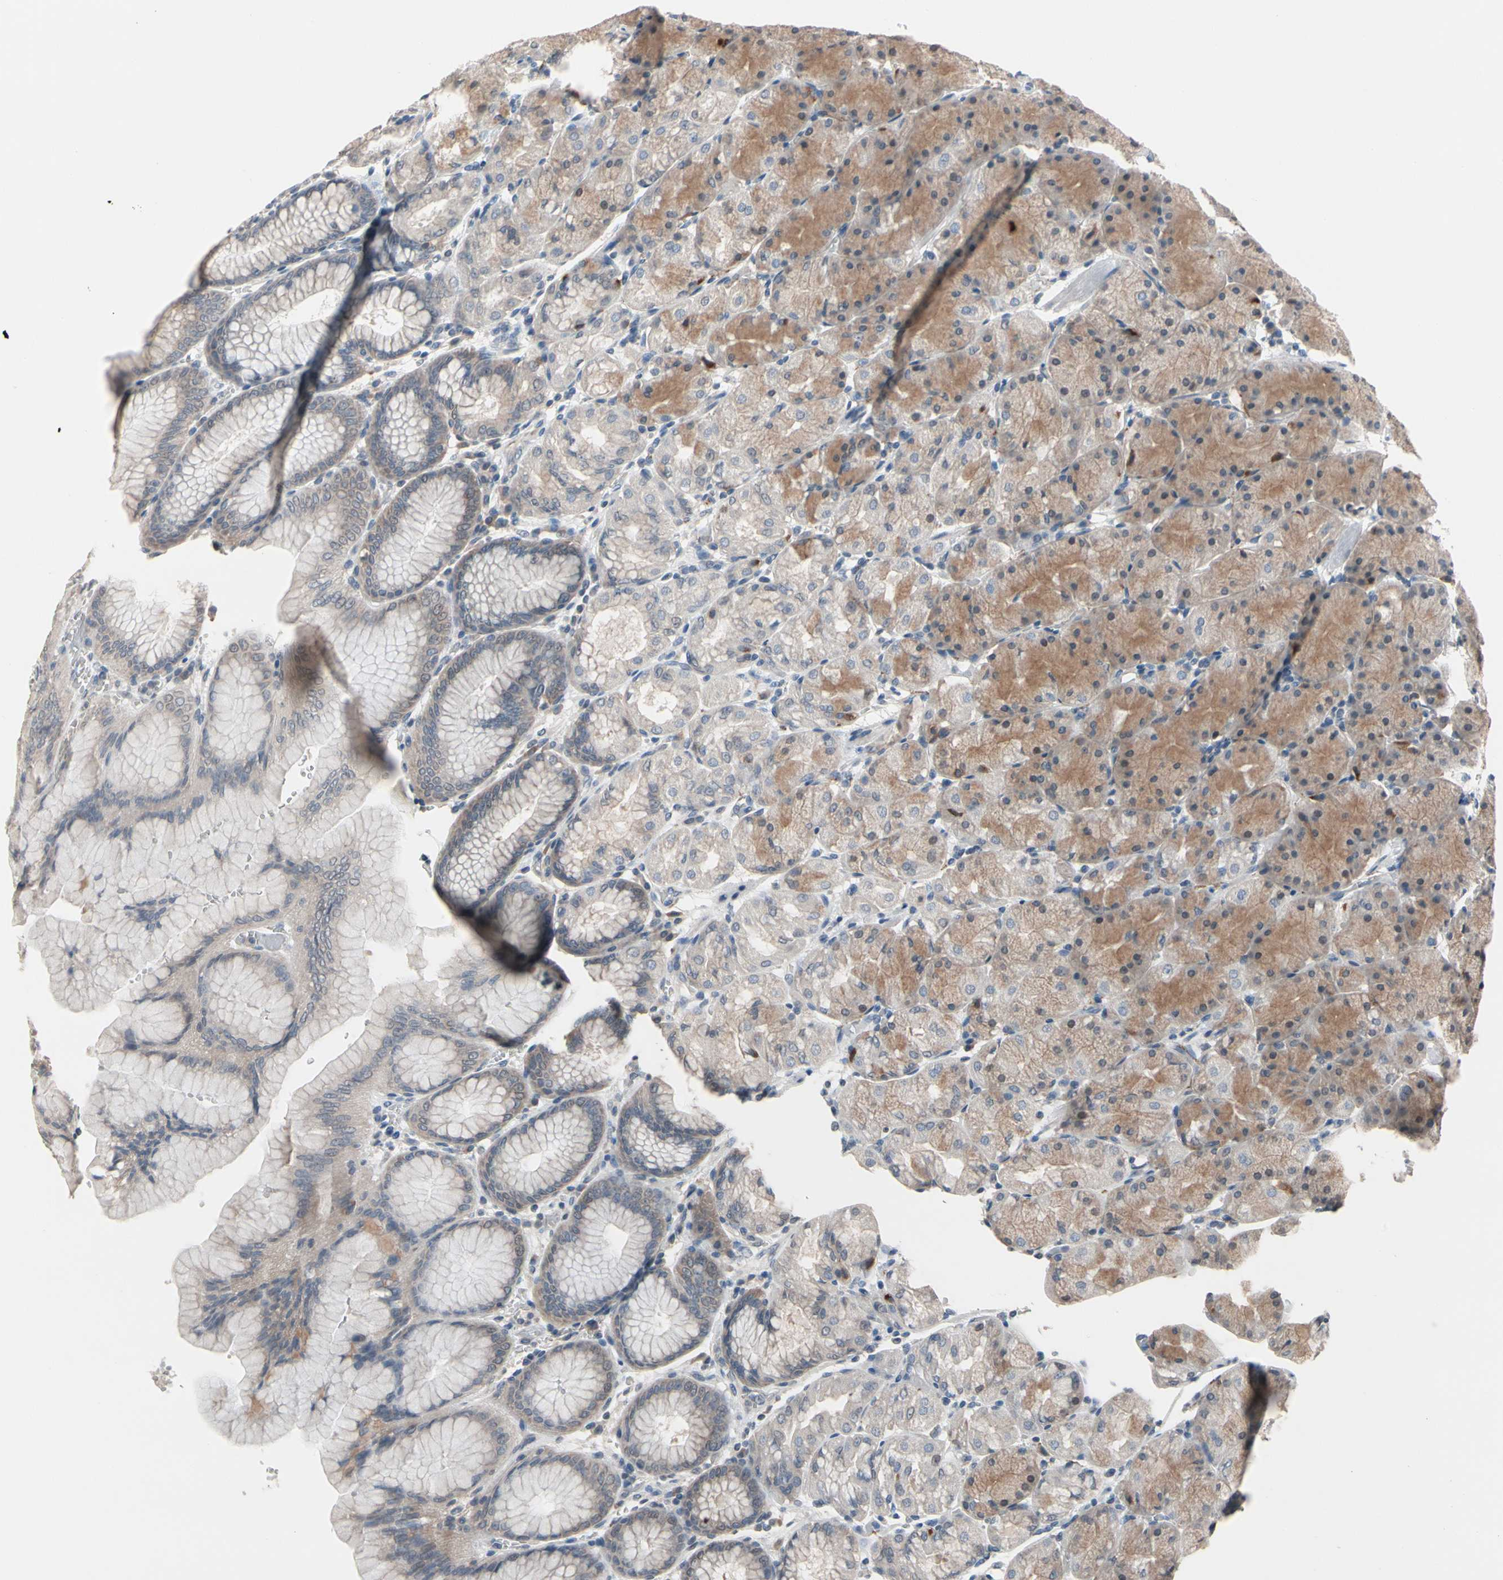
{"staining": {"intensity": "weak", "quantity": "25%-75%", "location": "cytoplasmic/membranous"}, "tissue": "stomach", "cell_type": "Glandular cells", "image_type": "normal", "snomed": [{"axis": "morphology", "description": "Normal tissue, NOS"}, {"axis": "topography", "description": "Stomach, upper"}, {"axis": "topography", "description": "Stomach"}], "caption": "Stomach was stained to show a protein in brown. There is low levels of weak cytoplasmic/membranous expression in approximately 25%-75% of glandular cells.", "gene": "SV2A", "patient": {"sex": "male", "age": 76}}